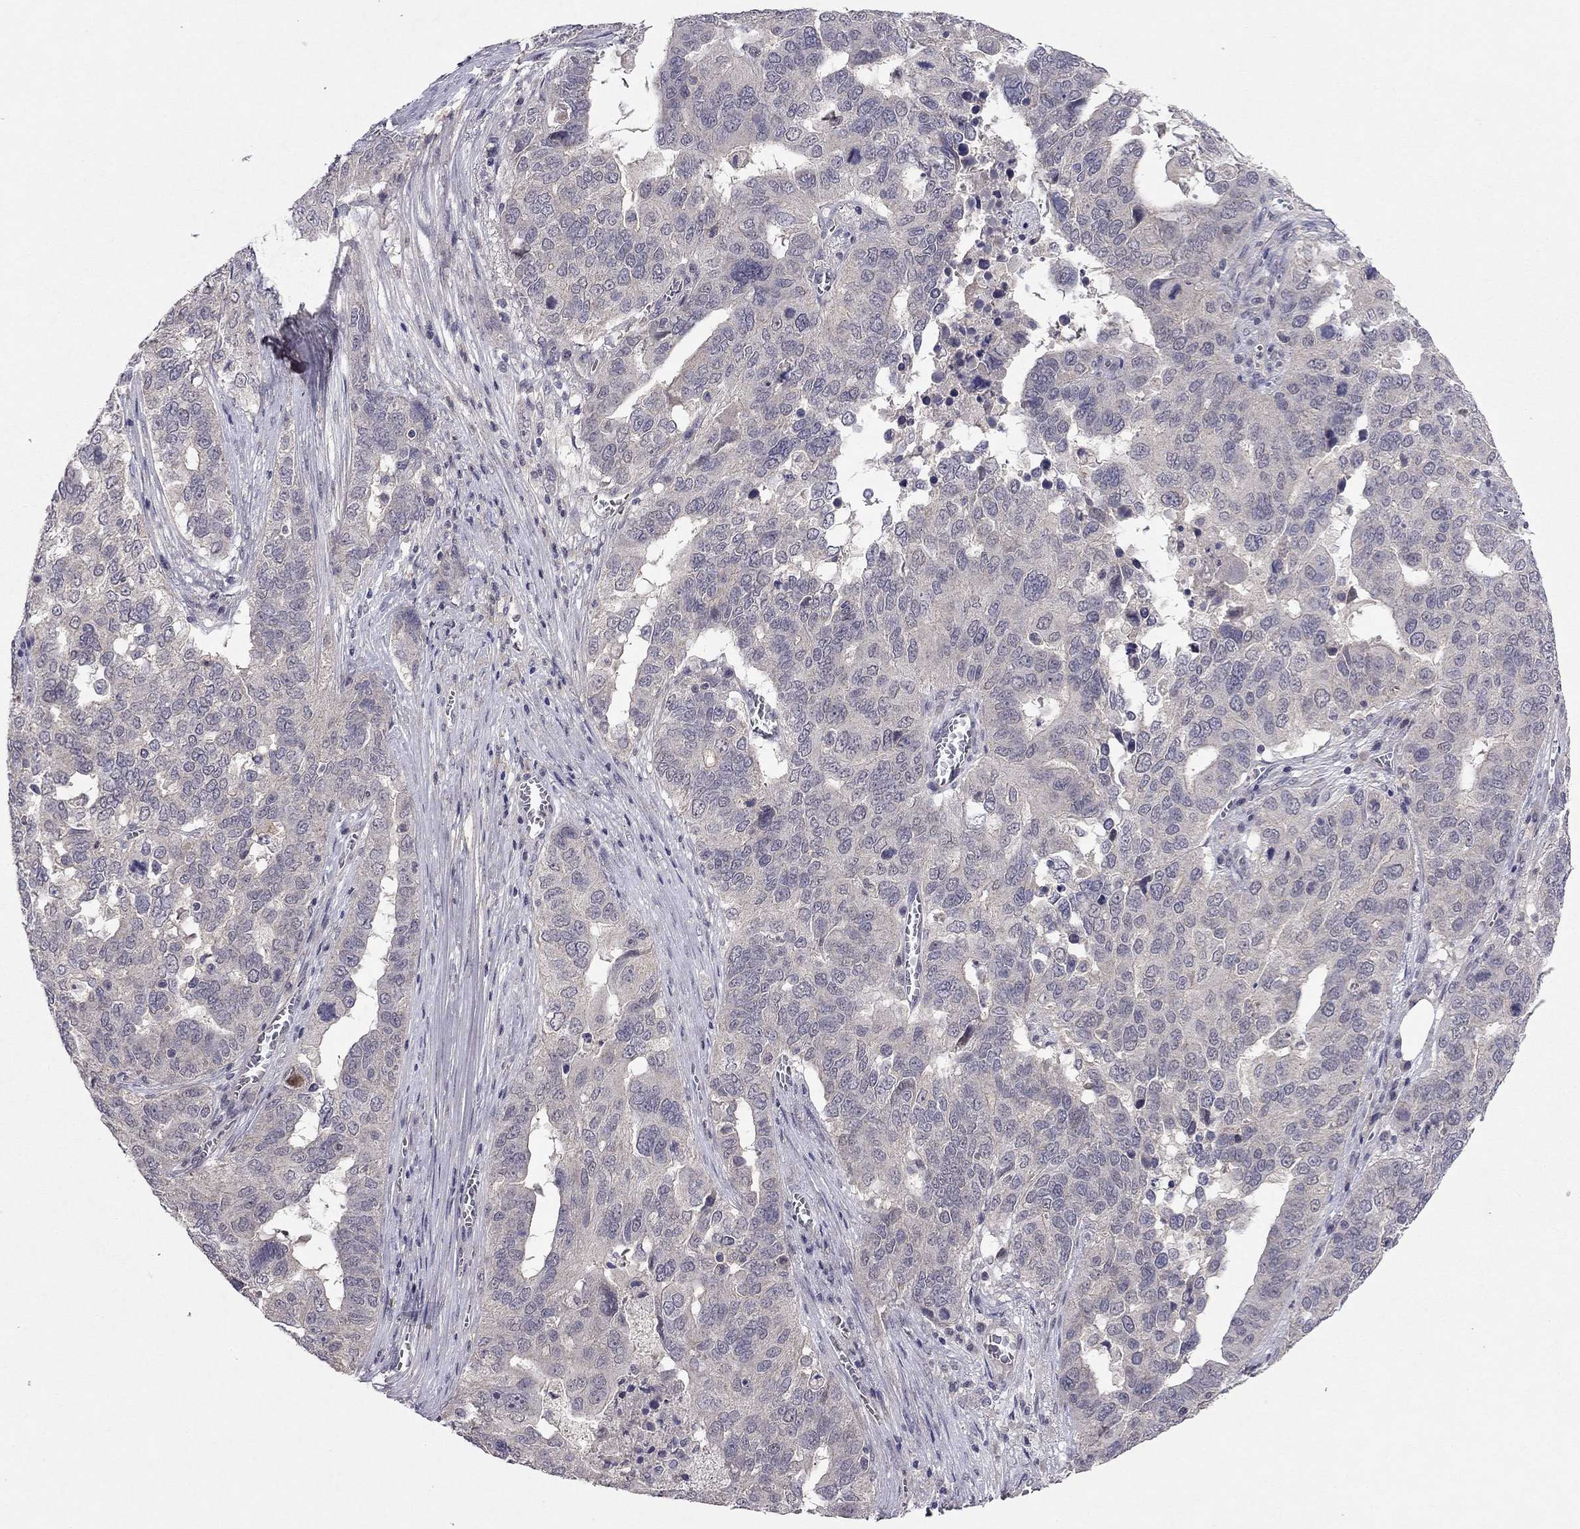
{"staining": {"intensity": "negative", "quantity": "none", "location": "none"}, "tissue": "ovarian cancer", "cell_type": "Tumor cells", "image_type": "cancer", "snomed": [{"axis": "morphology", "description": "Carcinoma, endometroid"}, {"axis": "topography", "description": "Soft tissue"}, {"axis": "topography", "description": "Ovary"}], "caption": "Histopathology image shows no protein expression in tumor cells of ovarian cancer tissue.", "gene": "ESR2", "patient": {"sex": "female", "age": 52}}